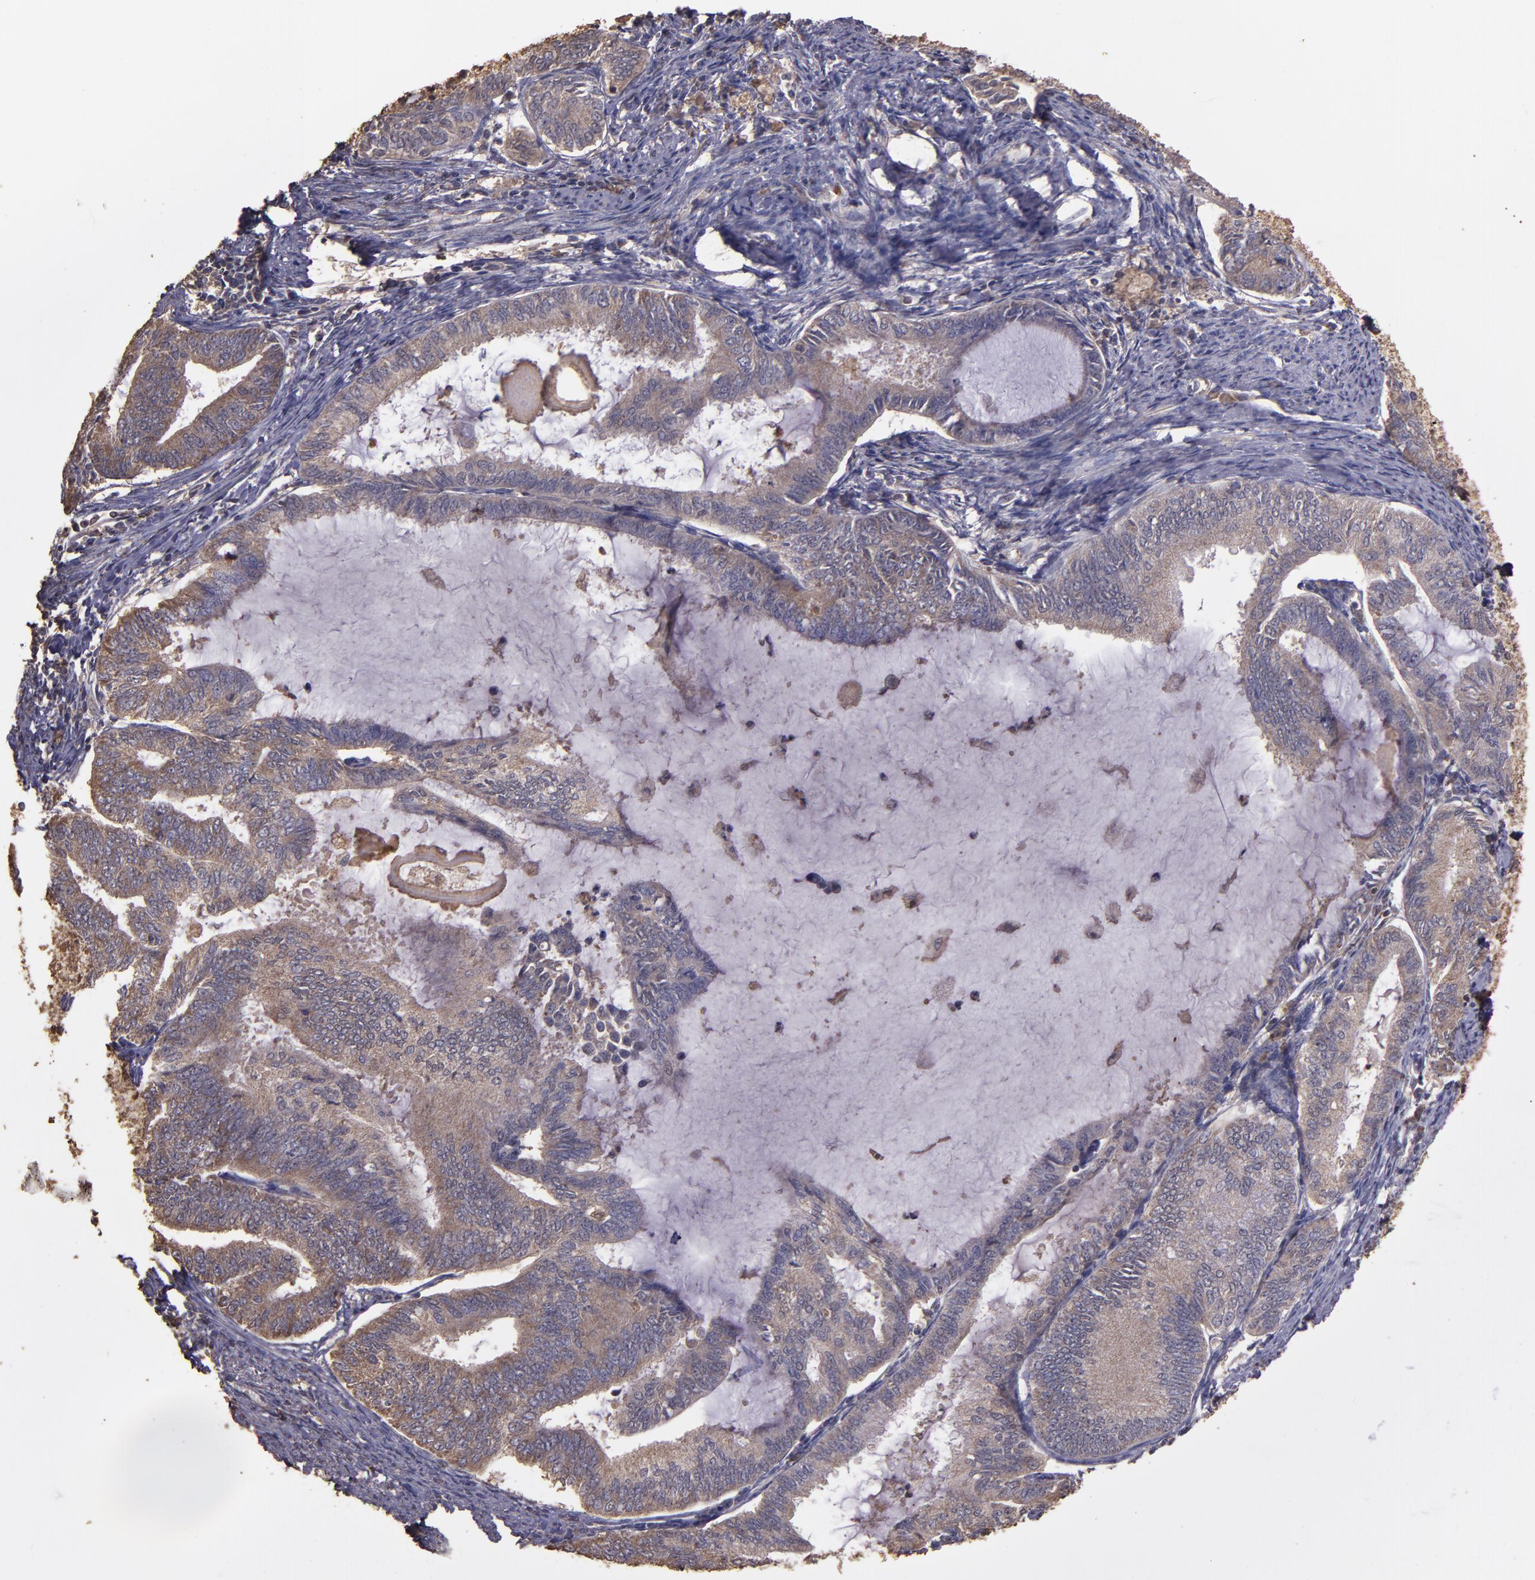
{"staining": {"intensity": "weak", "quantity": ">75%", "location": "cytoplasmic/membranous"}, "tissue": "endometrial cancer", "cell_type": "Tumor cells", "image_type": "cancer", "snomed": [{"axis": "morphology", "description": "Adenocarcinoma, NOS"}, {"axis": "topography", "description": "Endometrium"}], "caption": "IHC staining of adenocarcinoma (endometrial), which exhibits low levels of weak cytoplasmic/membranous positivity in approximately >75% of tumor cells indicating weak cytoplasmic/membranous protein expression. The staining was performed using DAB (brown) for protein detection and nuclei were counterstained in hematoxylin (blue).", "gene": "HECTD1", "patient": {"sex": "female", "age": 86}}